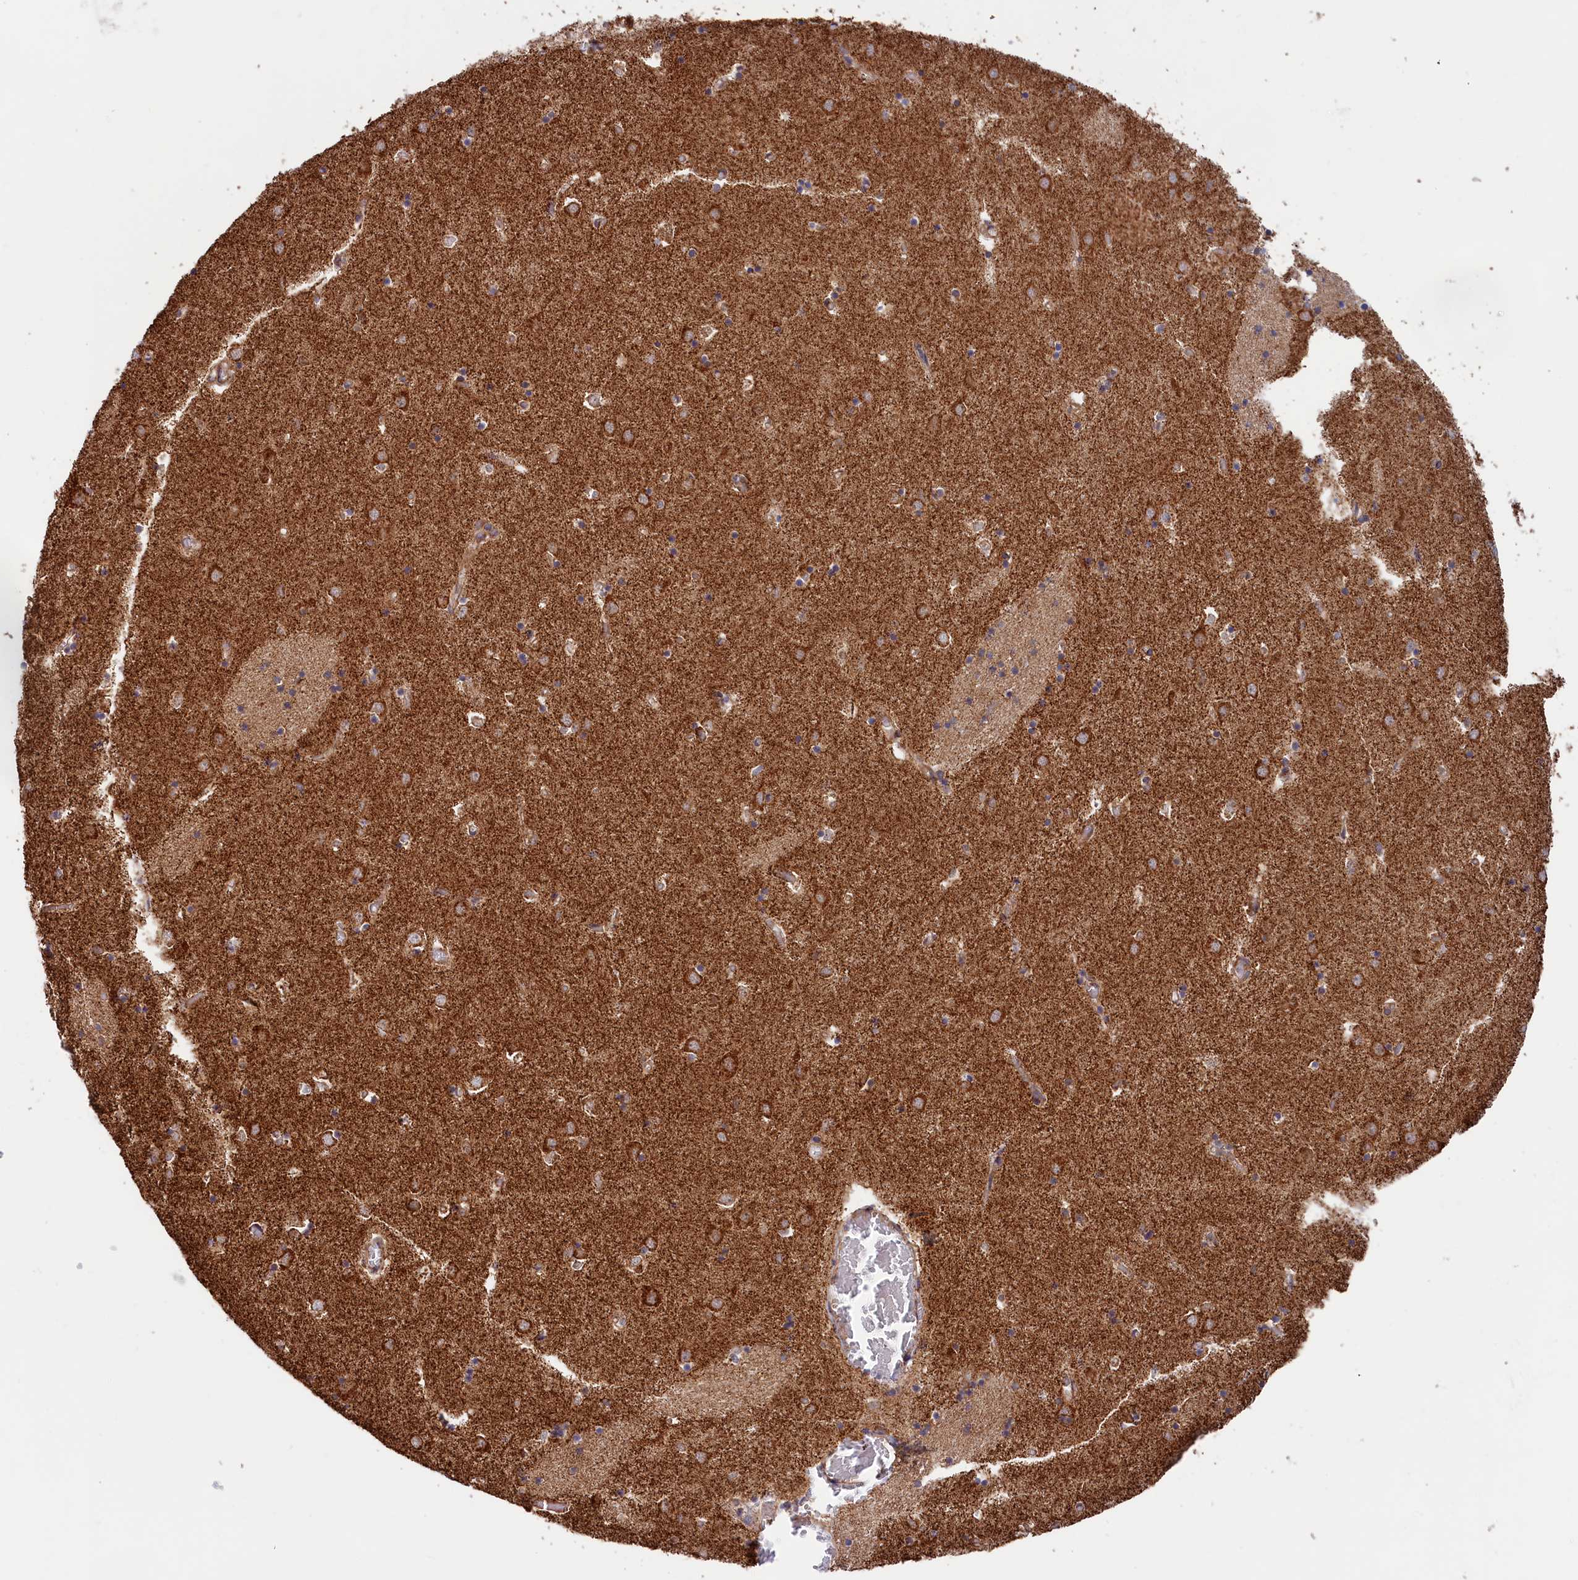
{"staining": {"intensity": "moderate", "quantity": "25%-75%", "location": "cytoplasmic/membranous"}, "tissue": "caudate", "cell_type": "Glial cells", "image_type": "normal", "snomed": [{"axis": "morphology", "description": "Normal tissue, NOS"}, {"axis": "topography", "description": "Lateral ventricle wall"}], "caption": "An immunohistochemistry image of benign tissue is shown. Protein staining in brown shows moderate cytoplasmic/membranous positivity in caudate within glial cells.", "gene": "MACROD1", "patient": {"sex": "male", "age": 70}}